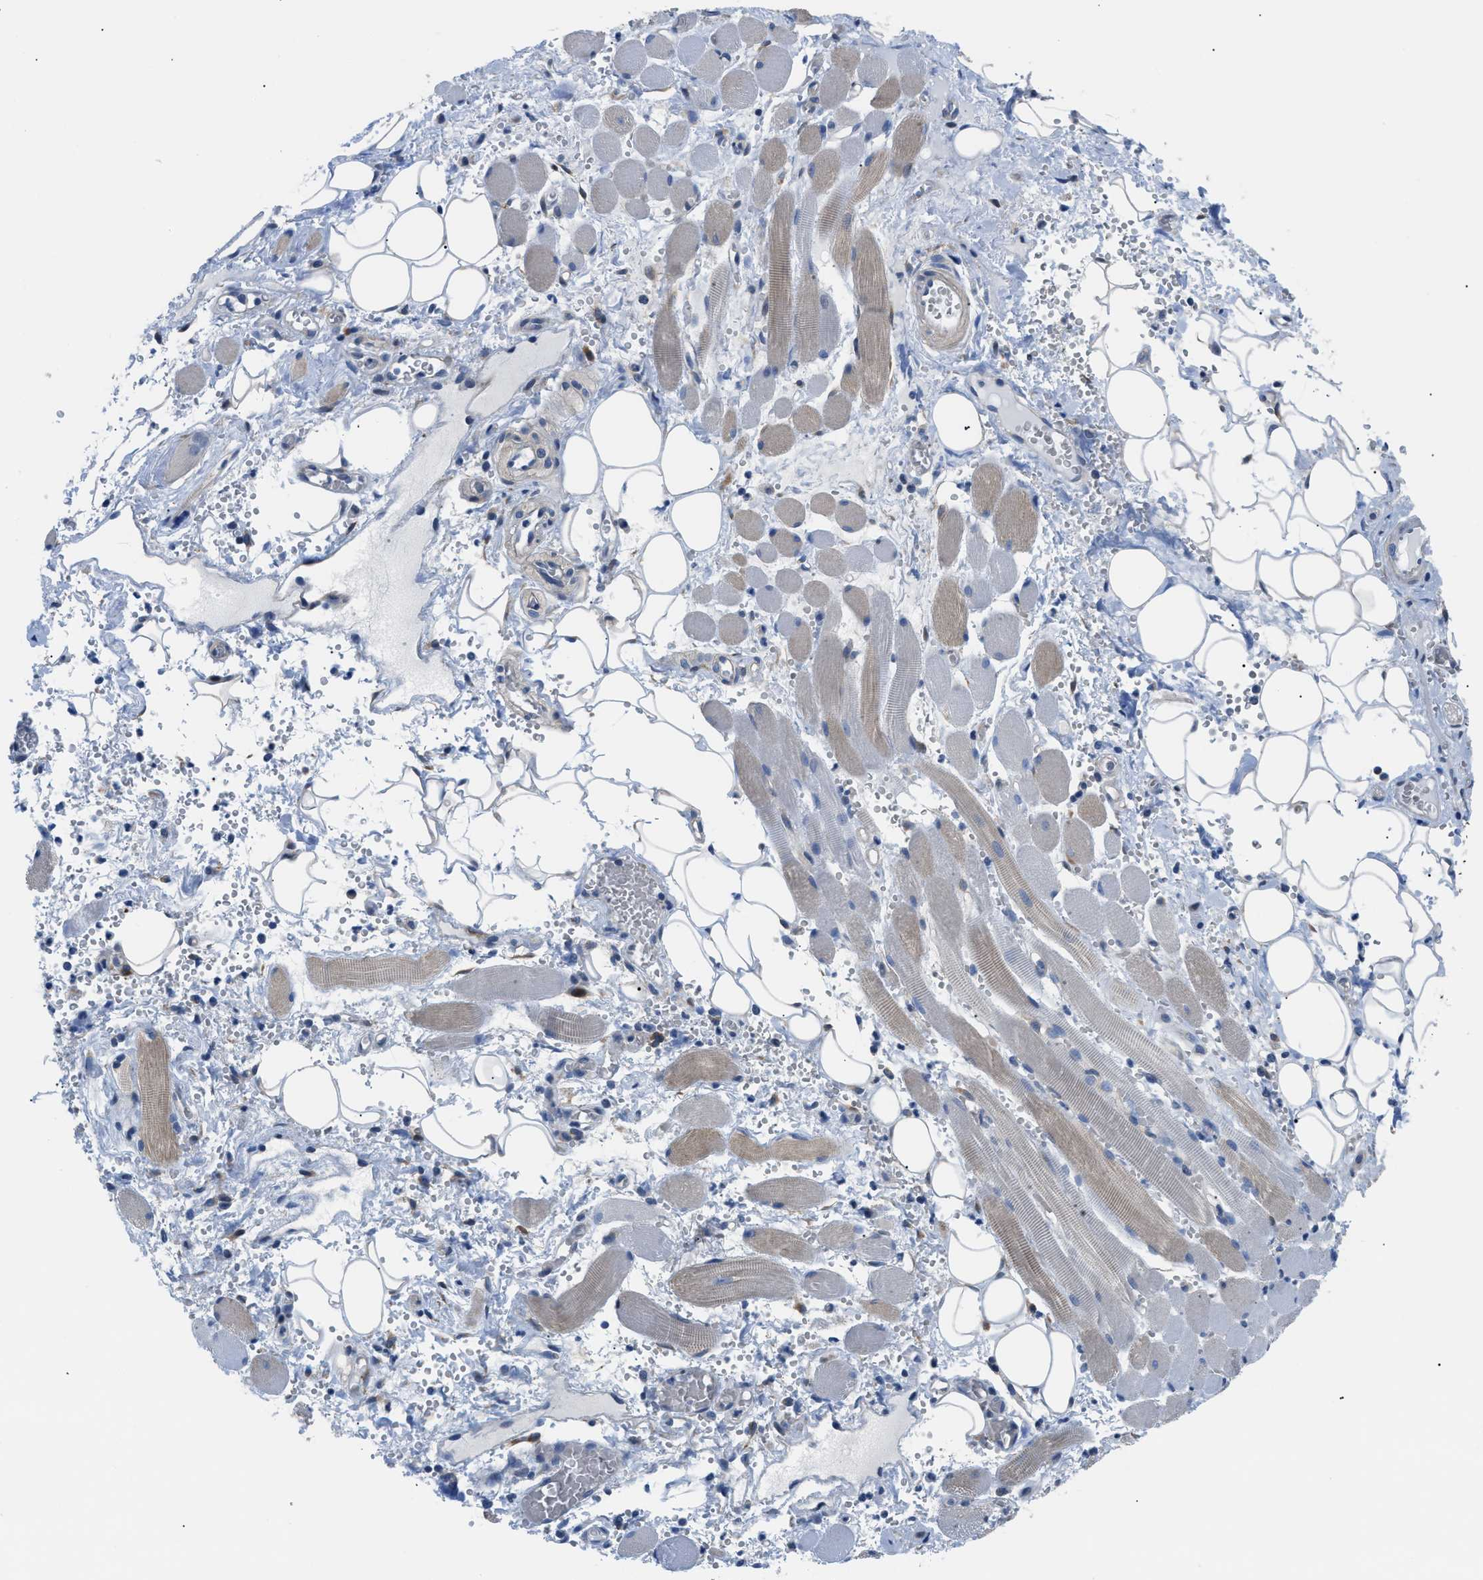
{"staining": {"intensity": "negative", "quantity": "none", "location": "none"}, "tissue": "adipose tissue", "cell_type": "Adipocytes", "image_type": "normal", "snomed": [{"axis": "morphology", "description": "Squamous cell carcinoma, NOS"}, {"axis": "topography", "description": "Oral tissue"}, {"axis": "topography", "description": "Head-Neck"}], "caption": "A high-resolution photomicrograph shows immunohistochemistry (IHC) staining of benign adipose tissue, which shows no significant positivity in adipocytes. (DAB (3,3'-diaminobenzidine) immunohistochemistry (IHC) with hematoxylin counter stain).", "gene": "TMEM45B", "patient": {"sex": "female", "age": 50}}